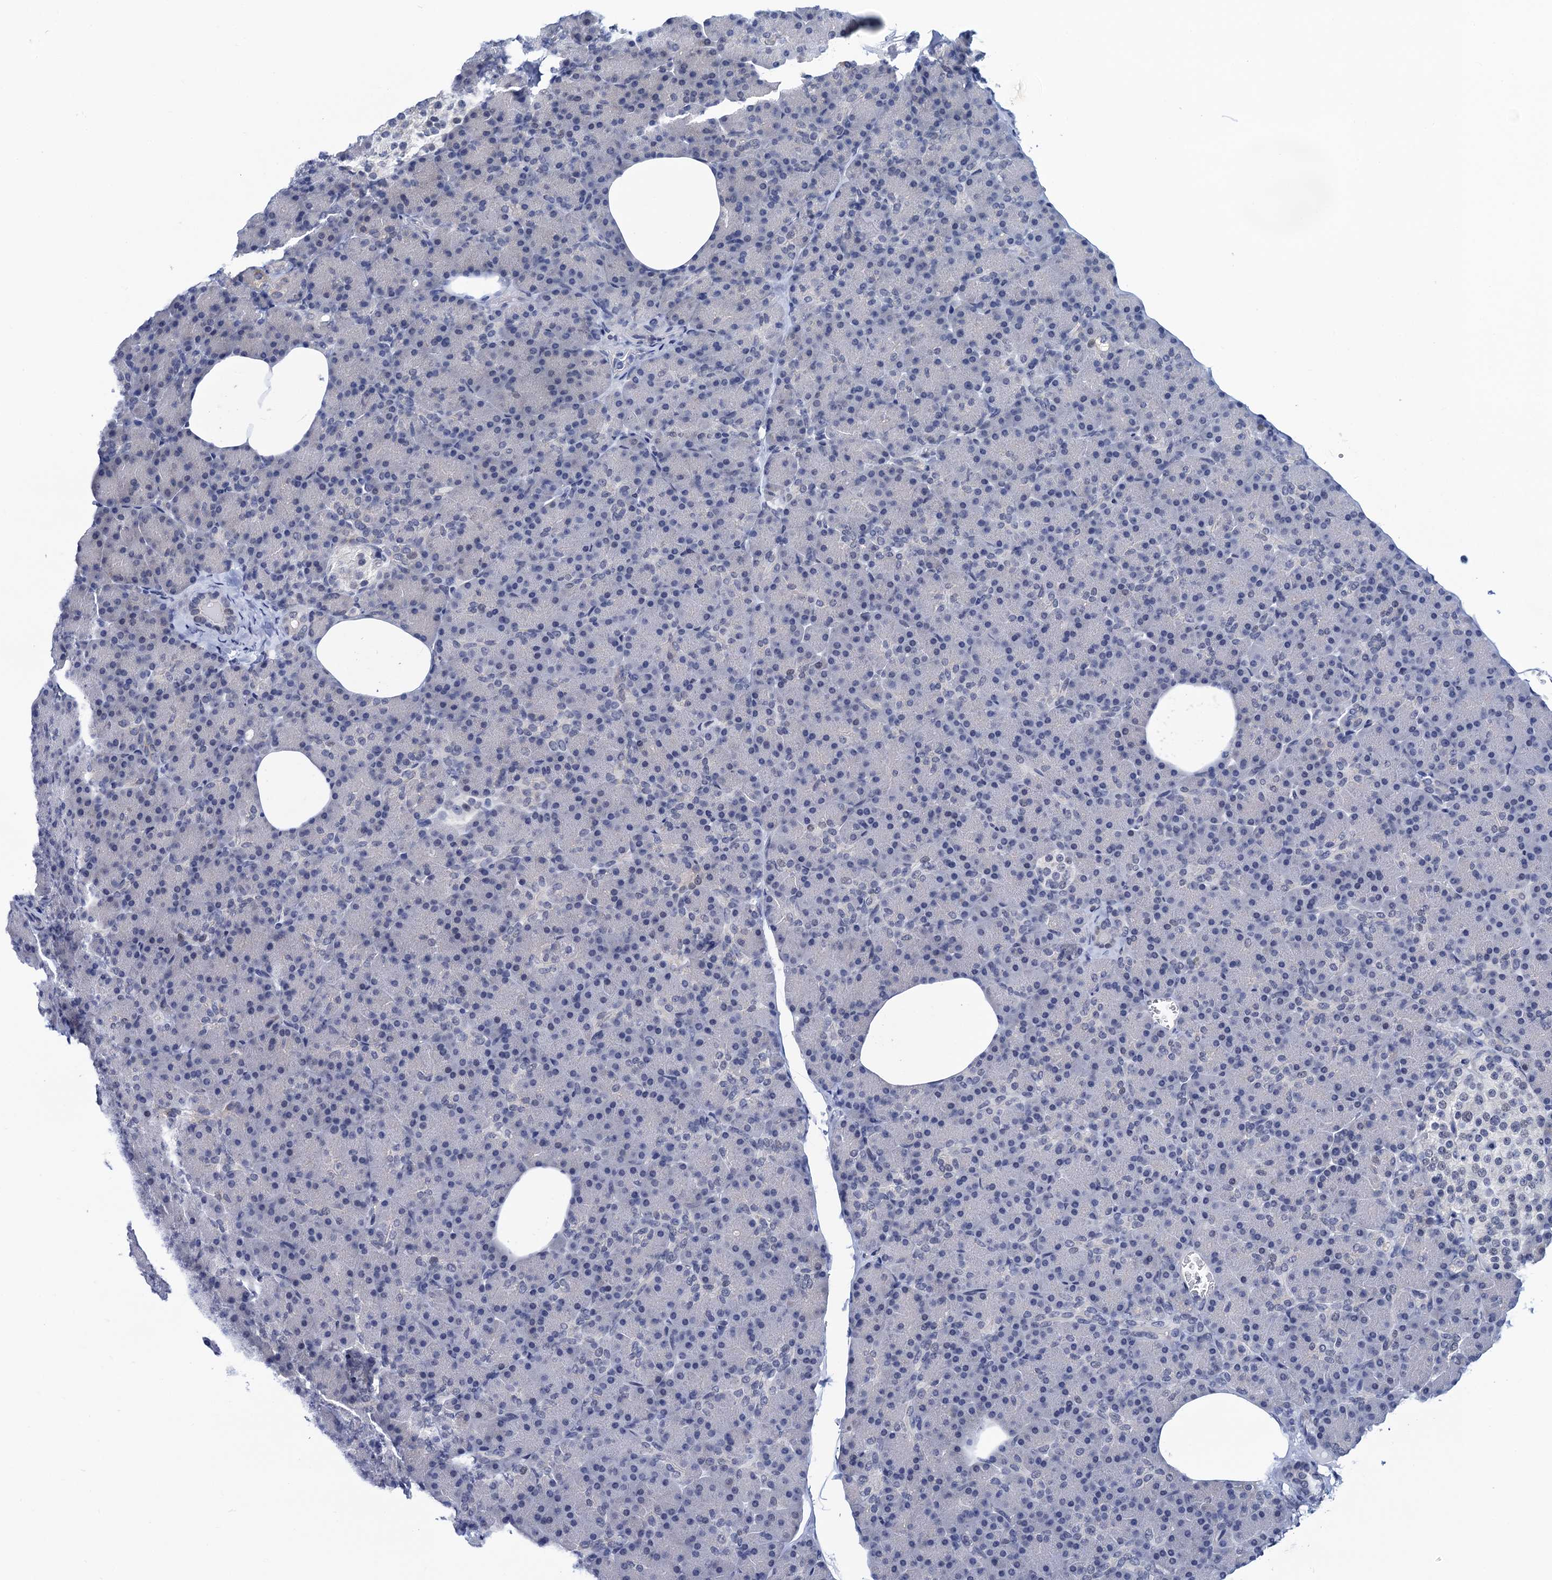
{"staining": {"intensity": "negative", "quantity": "none", "location": "none"}, "tissue": "pancreas", "cell_type": "Exocrine glandular cells", "image_type": "normal", "snomed": [{"axis": "morphology", "description": "Normal tissue, NOS"}, {"axis": "topography", "description": "Pancreas"}], "caption": "This is an immunohistochemistry micrograph of benign human pancreas. There is no positivity in exocrine glandular cells.", "gene": "C16orf87", "patient": {"sex": "female", "age": 43}}